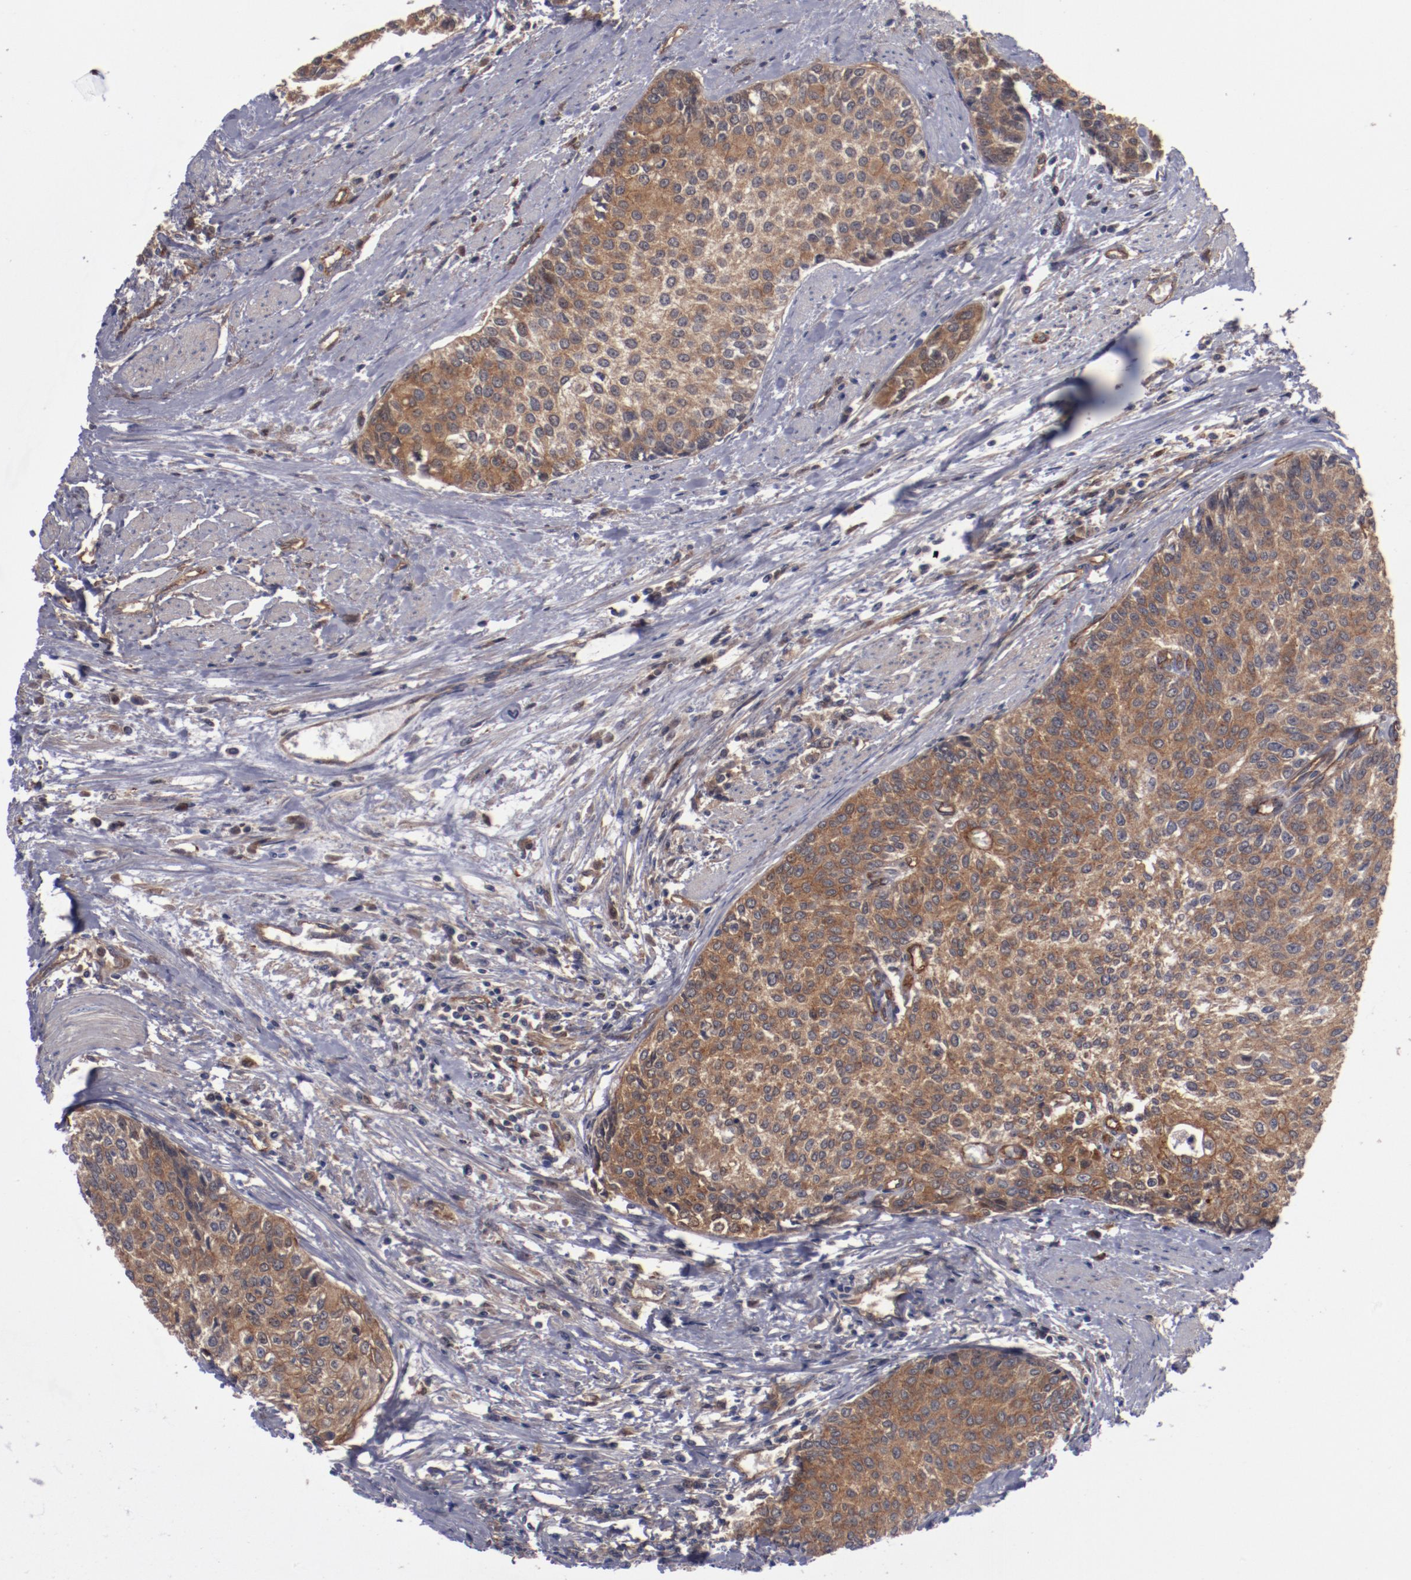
{"staining": {"intensity": "moderate", "quantity": ">75%", "location": "cytoplasmic/membranous"}, "tissue": "urothelial cancer", "cell_type": "Tumor cells", "image_type": "cancer", "snomed": [{"axis": "morphology", "description": "Urothelial carcinoma, Low grade"}, {"axis": "topography", "description": "Urinary bladder"}], "caption": "Immunohistochemistry (IHC) histopathology image of neoplastic tissue: human urothelial carcinoma (low-grade) stained using immunohistochemistry (IHC) reveals medium levels of moderate protein expression localized specifically in the cytoplasmic/membranous of tumor cells, appearing as a cytoplasmic/membranous brown color.", "gene": "DNAAF2", "patient": {"sex": "female", "age": 73}}